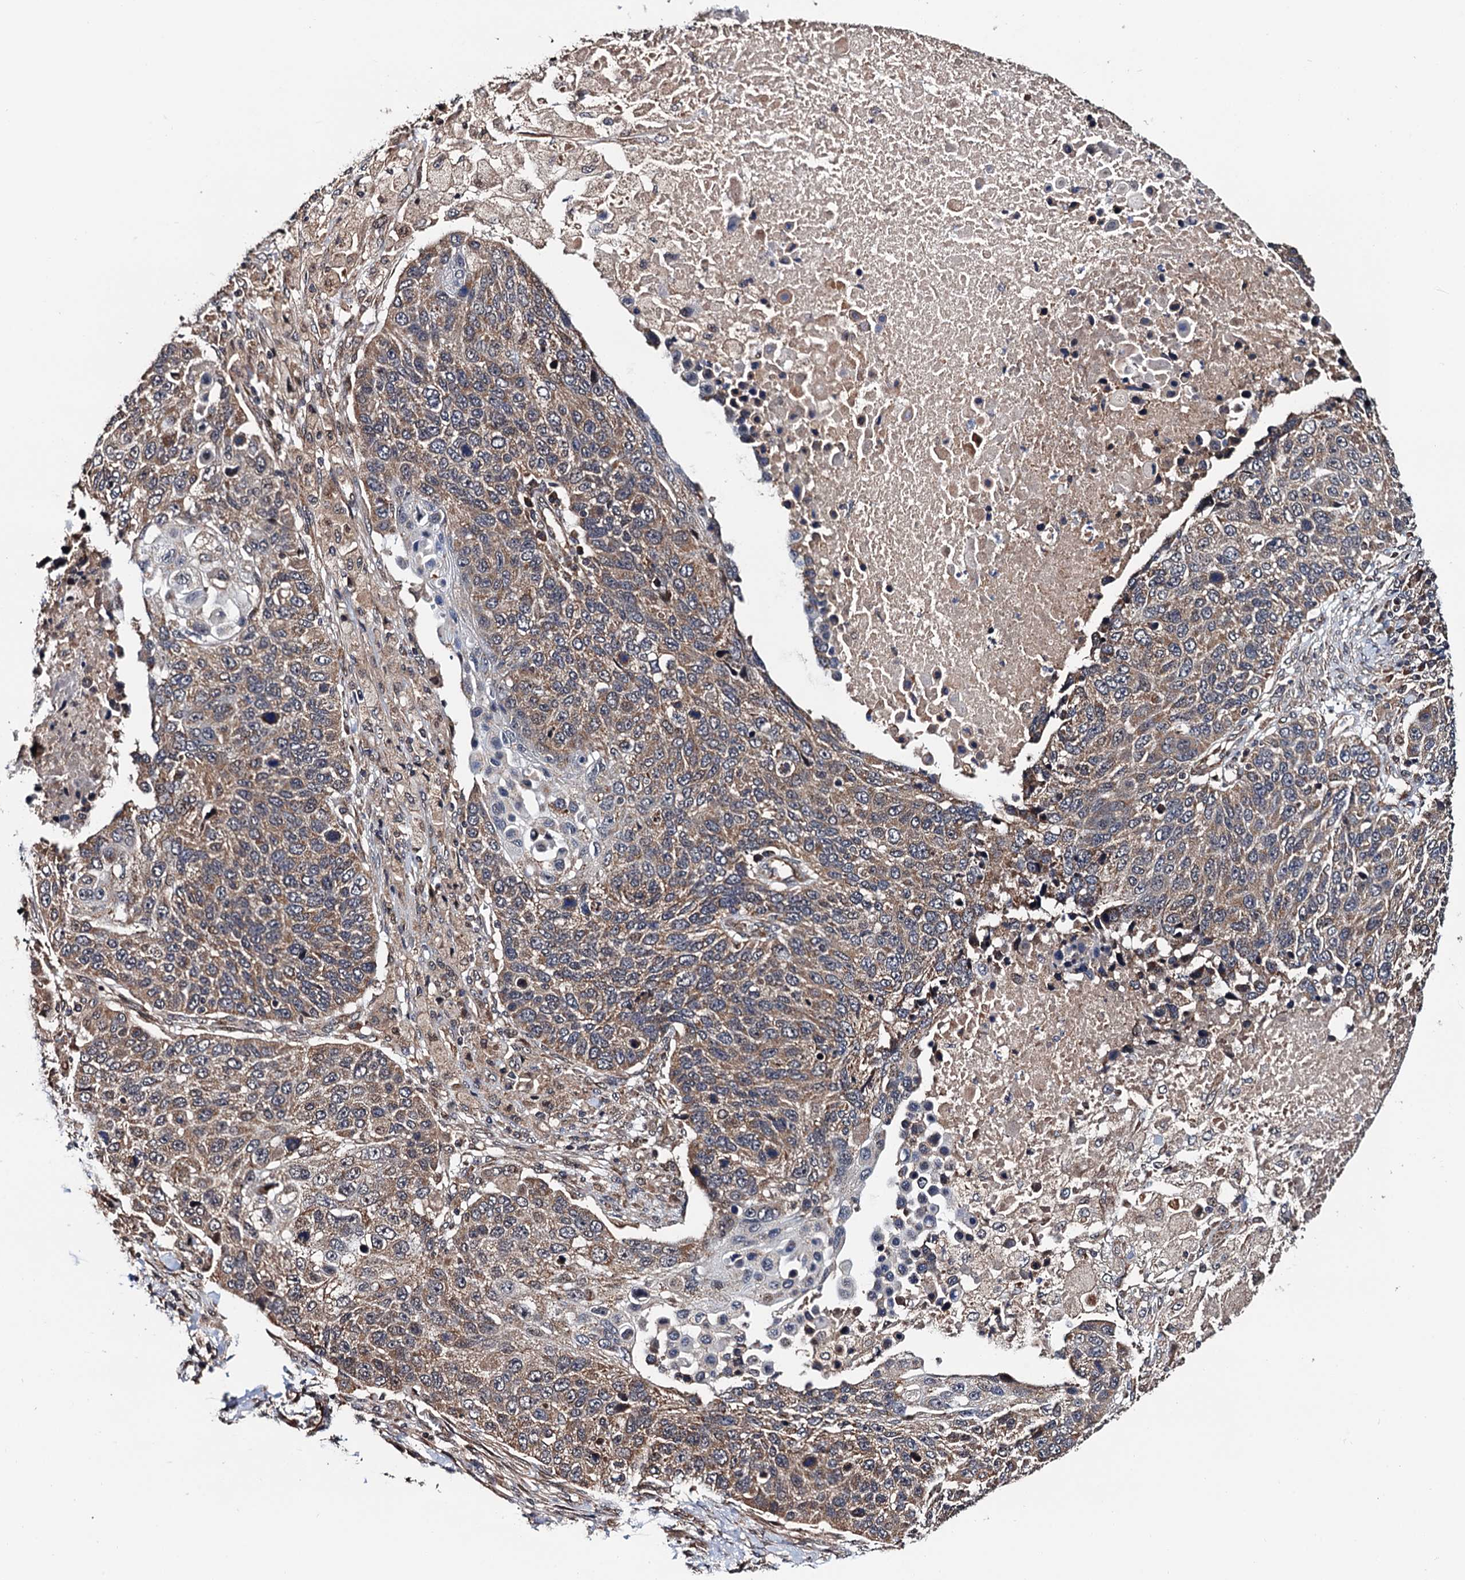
{"staining": {"intensity": "moderate", "quantity": ">75%", "location": "cytoplasmic/membranous"}, "tissue": "lung cancer", "cell_type": "Tumor cells", "image_type": "cancer", "snomed": [{"axis": "morphology", "description": "Normal tissue, NOS"}, {"axis": "morphology", "description": "Squamous cell carcinoma, NOS"}, {"axis": "topography", "description": "Lymph node"}, {"axis": "topography", "description": "Lung"}], "caption": "Immunohistochemistry (IHC) (DAB (3,3'-diaminobenzidine)) staining of human lung squamous cell carcinoma demonstrates moderate cytoplasmic/membranous protein expression in about >75% of tumor cells.", "gene": "NAA16", "patient": {"sex": "male", "age": 66}}